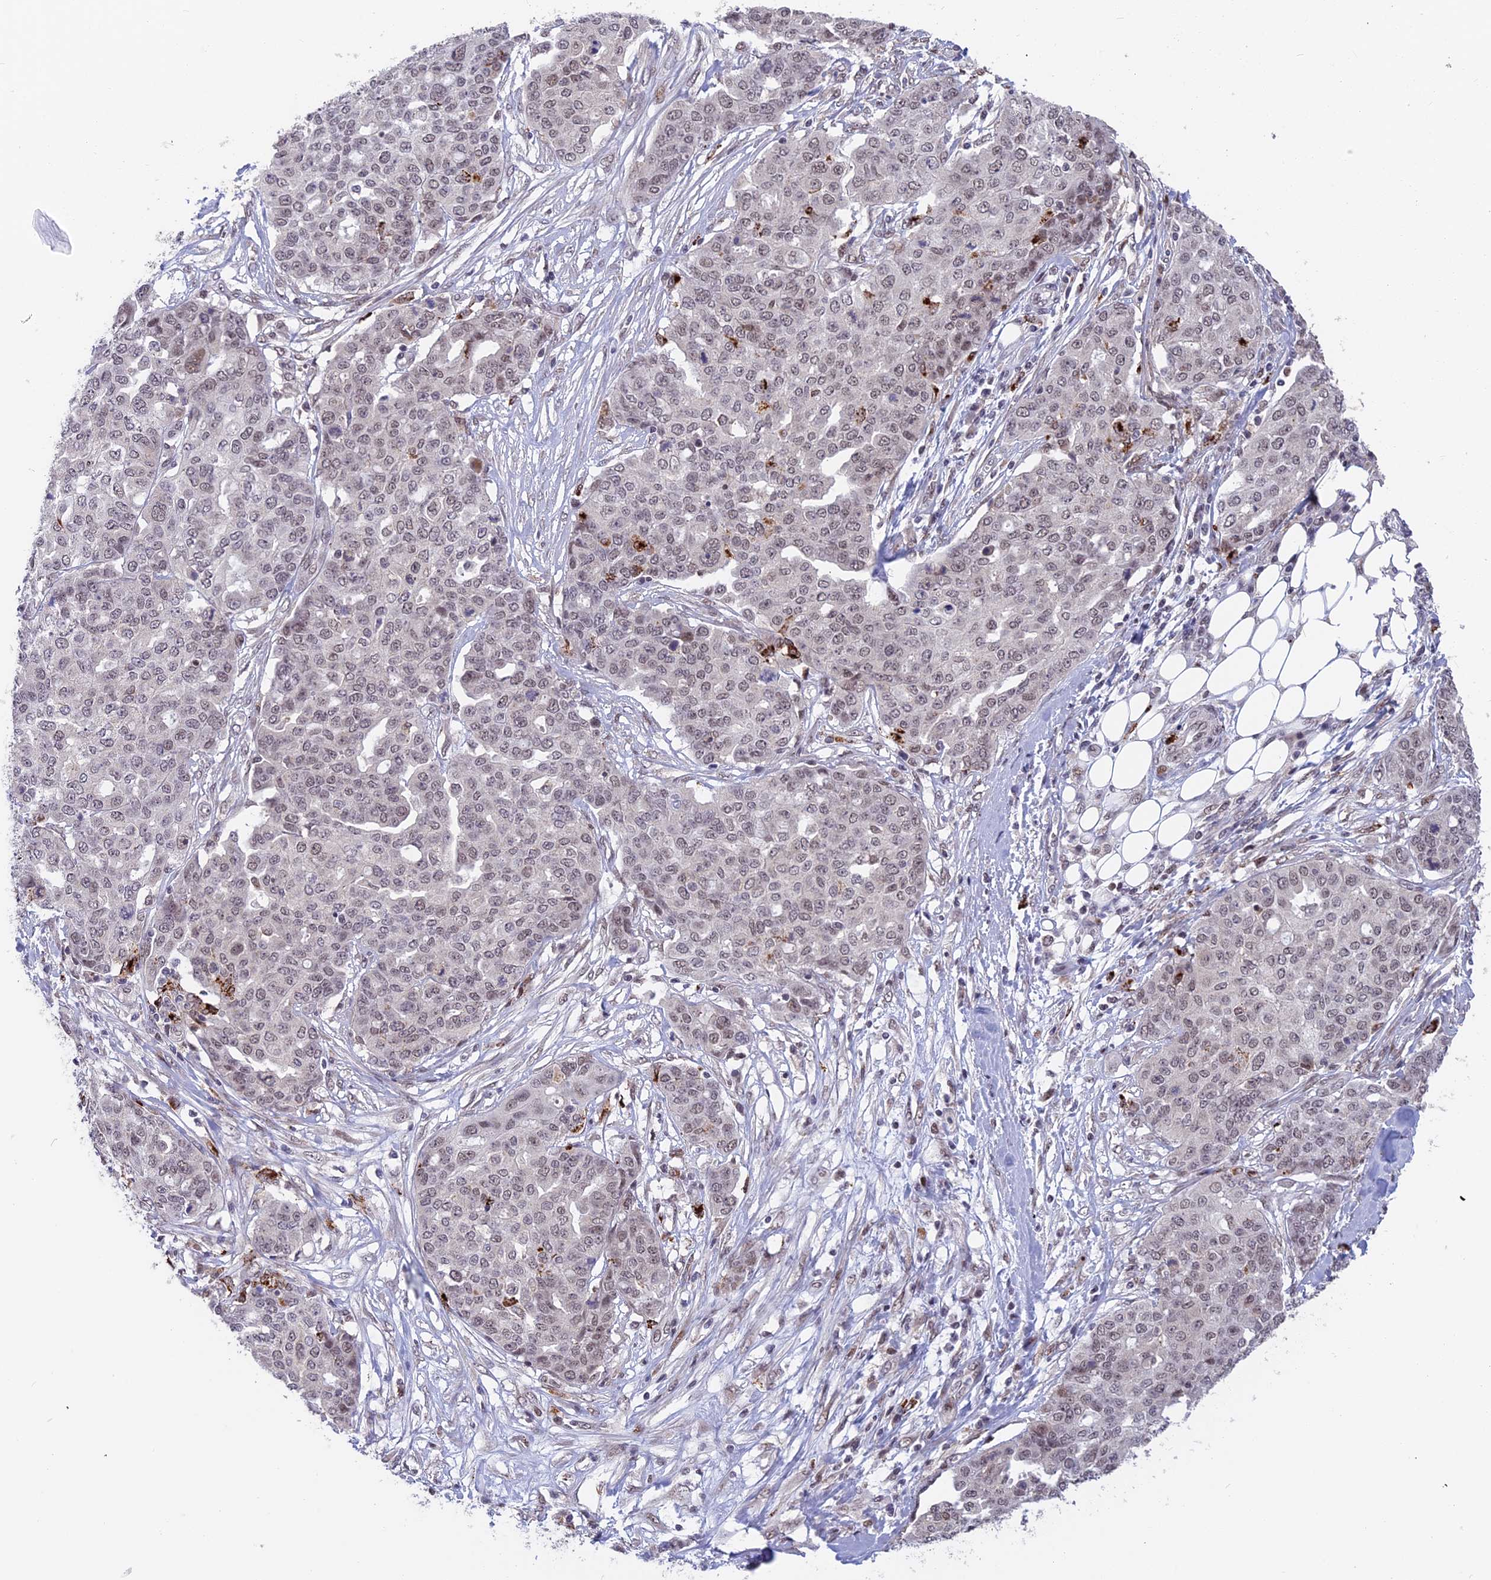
{"staining": {"intensity": "weak", "quantity": "<25%", "location": "nuclear"}, "tissue": "ovarian cancer", "cell_type": "Tumor cells", "image_type": "cancer", "snomed": [{"axis": "morphology", "description": "Cystadenocarcinoma, serous, NOS"}, {"axis": "topography", "description": "Soft tissue"}, {"axis": "topography", "description": "Ovary"}], "caption": "Ovarian cancer stained for a protein using IHC shows no expression tumor cells.", "gene": "POLR2C", "patient": {"sex": "female", "age": 57}}